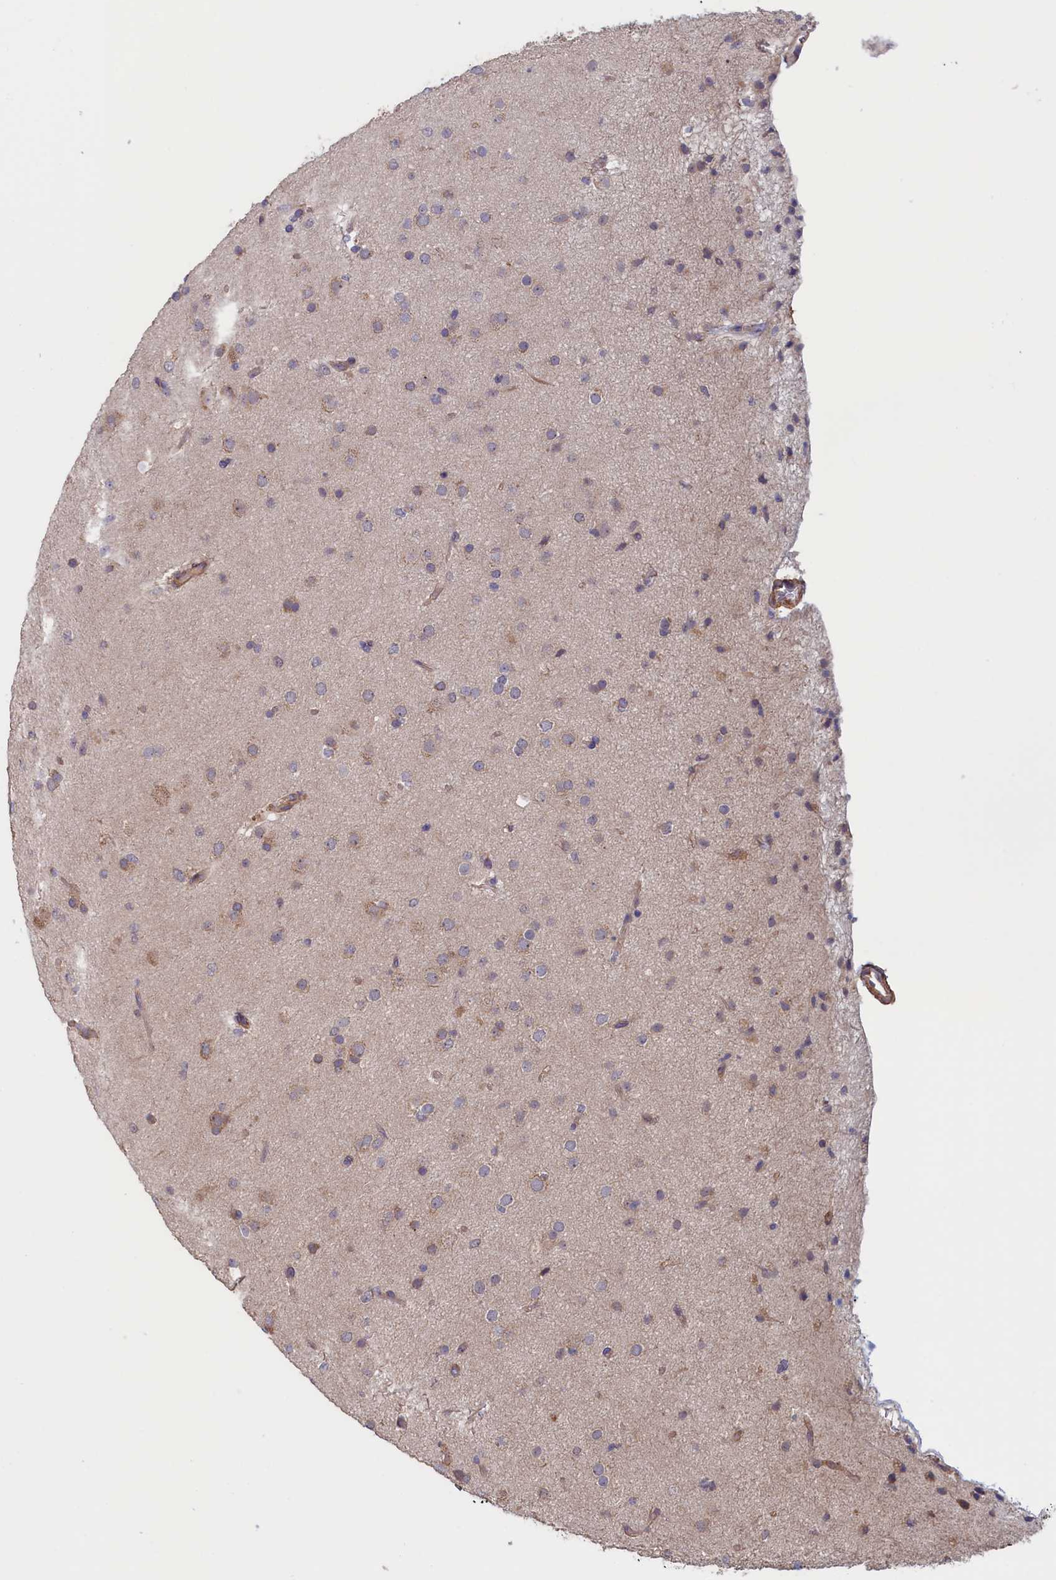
{"staining": {"intensity": "weak", "quantity": "<25%", "location": "cytoplasmic/membranous"}, "tissue": "glioma", "cell_type": "Tumor cells", "image_type": "cancer", "snomed": [{"axis": "morphology", "description": "Glioma, malignant, Low grade"}, {"axis": "topography", "description": "Brain"}], "caption": "Image shows no protein expression in tumor cells of glioma tissue.", "gene": "ANKRD2", "patient": {"sex": "male", "age": 65}}